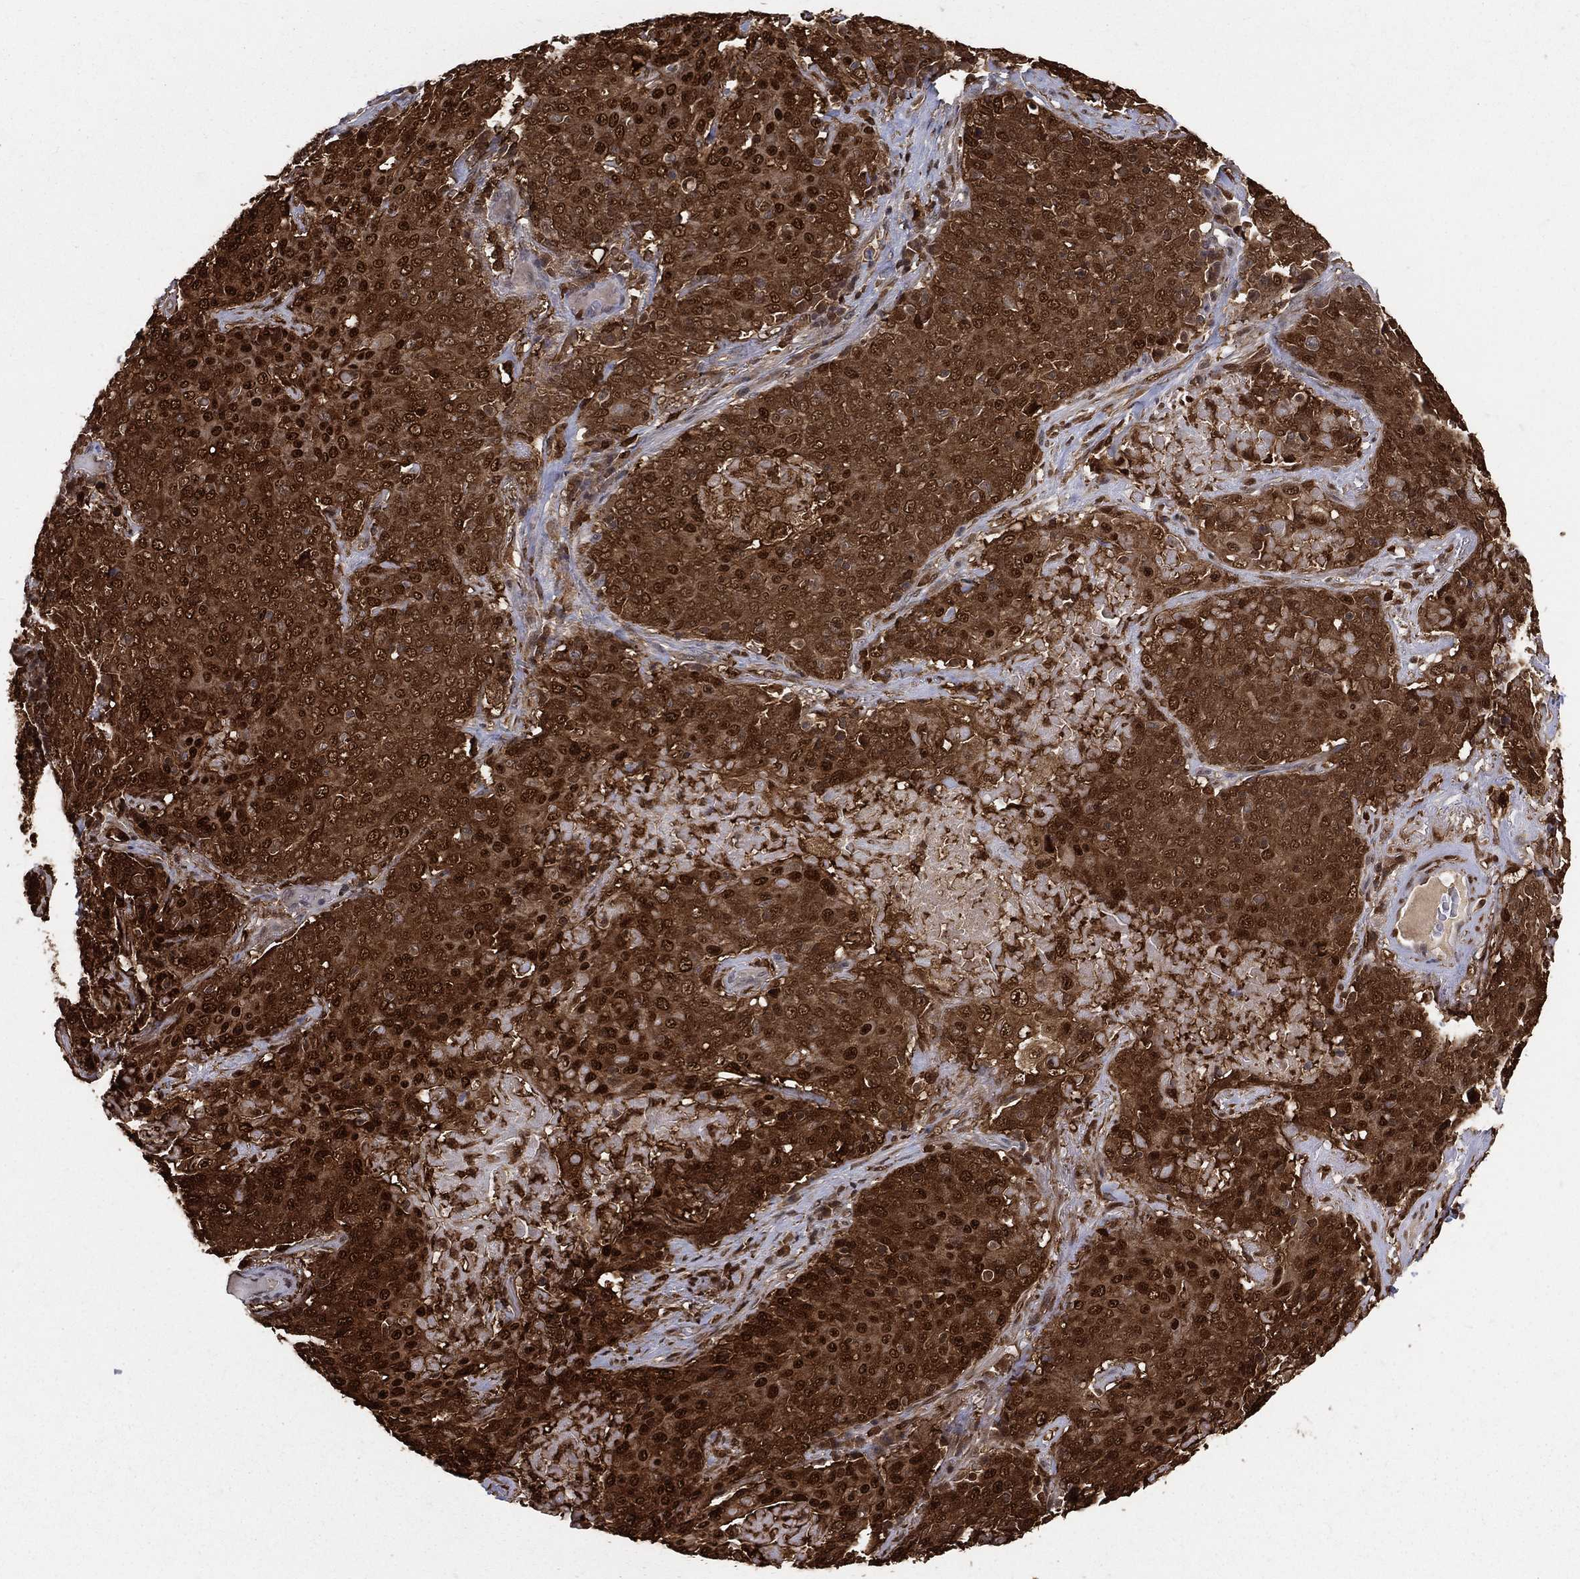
{"staining": {"intensity": "strong", "quantity": ">75%", "location": "cytoplasmic/membranous,nuclear"}, "tissue": "lung cancer", "cell_type": "Tumor cells", "image_type": "cancer", "snomed": [{"axis": "morphology", "description": "Squamous cell carcinoma, NOS"}, {"axis": "topography", "description": "Lung"}], "caption": "This histopathology image demonstrates lung squamous cell carcinoma stained with immunohistochemistry (IHC) to label a protein in brown. The cytoplasmic/membranous and nuclear of tumor cells show strong positivity for the protein. Nuclei are counter-stained blue.", "gene": "ENO1", "patient": {"sex": "male", "age": 82}}